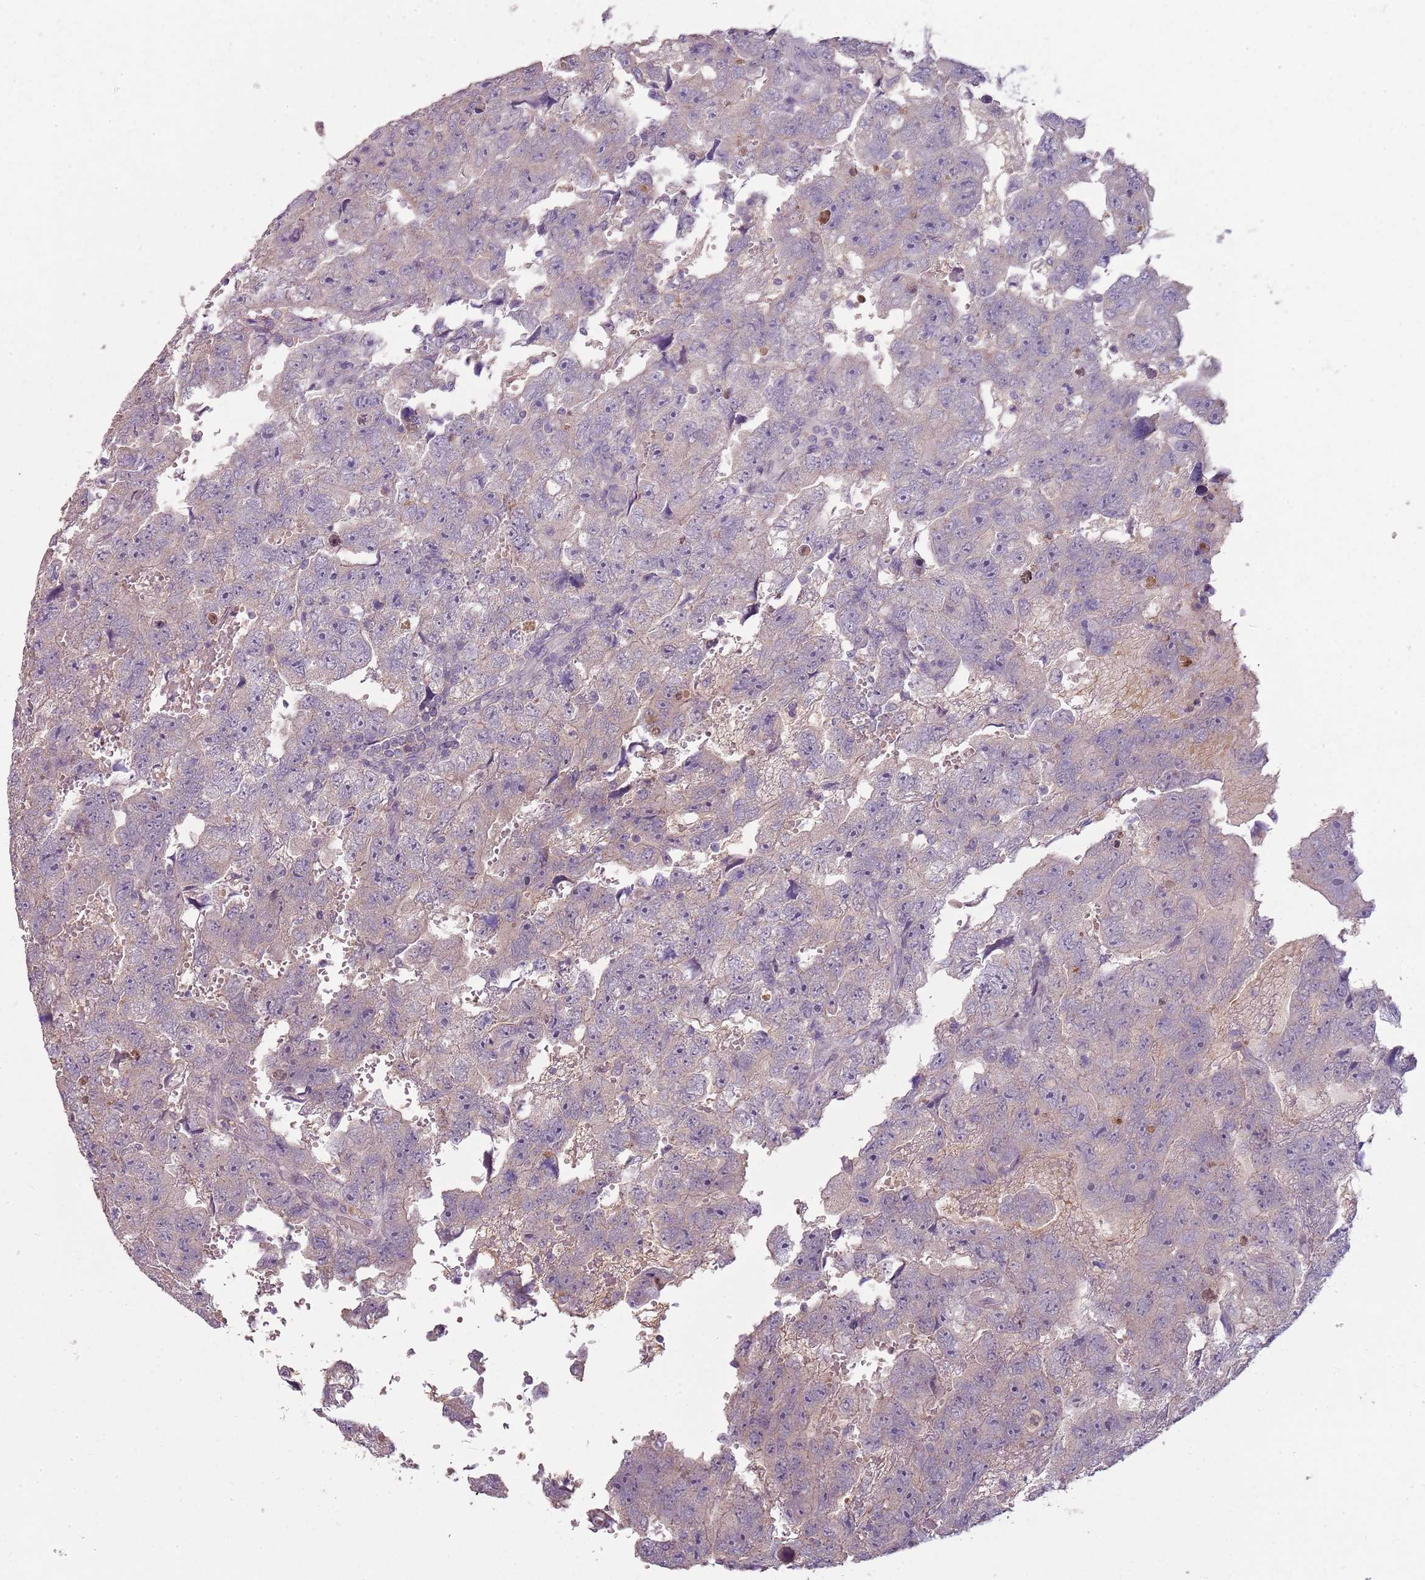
{"staining": {"intensity": "negative", "quantity": "none", "location": "none"}, "tissue": "testis cancer", "cell_type": "Tumor cells", "image_type": "cancer", "snomed": [{"axis": "morphology", "description": "Carcinoma, Embryonal, NOS"}, {"axis": "topography", "description": "Testis"}], "caption": "IHC histopathology image of neoplastic tissue: human testis cancer stained with DAB (3,3'-diaminobenzidine) exhibits no significant protein positivity in tumor cells.", "gene": "TEKT4", "patient": {"sex": "male", "age": 45}}